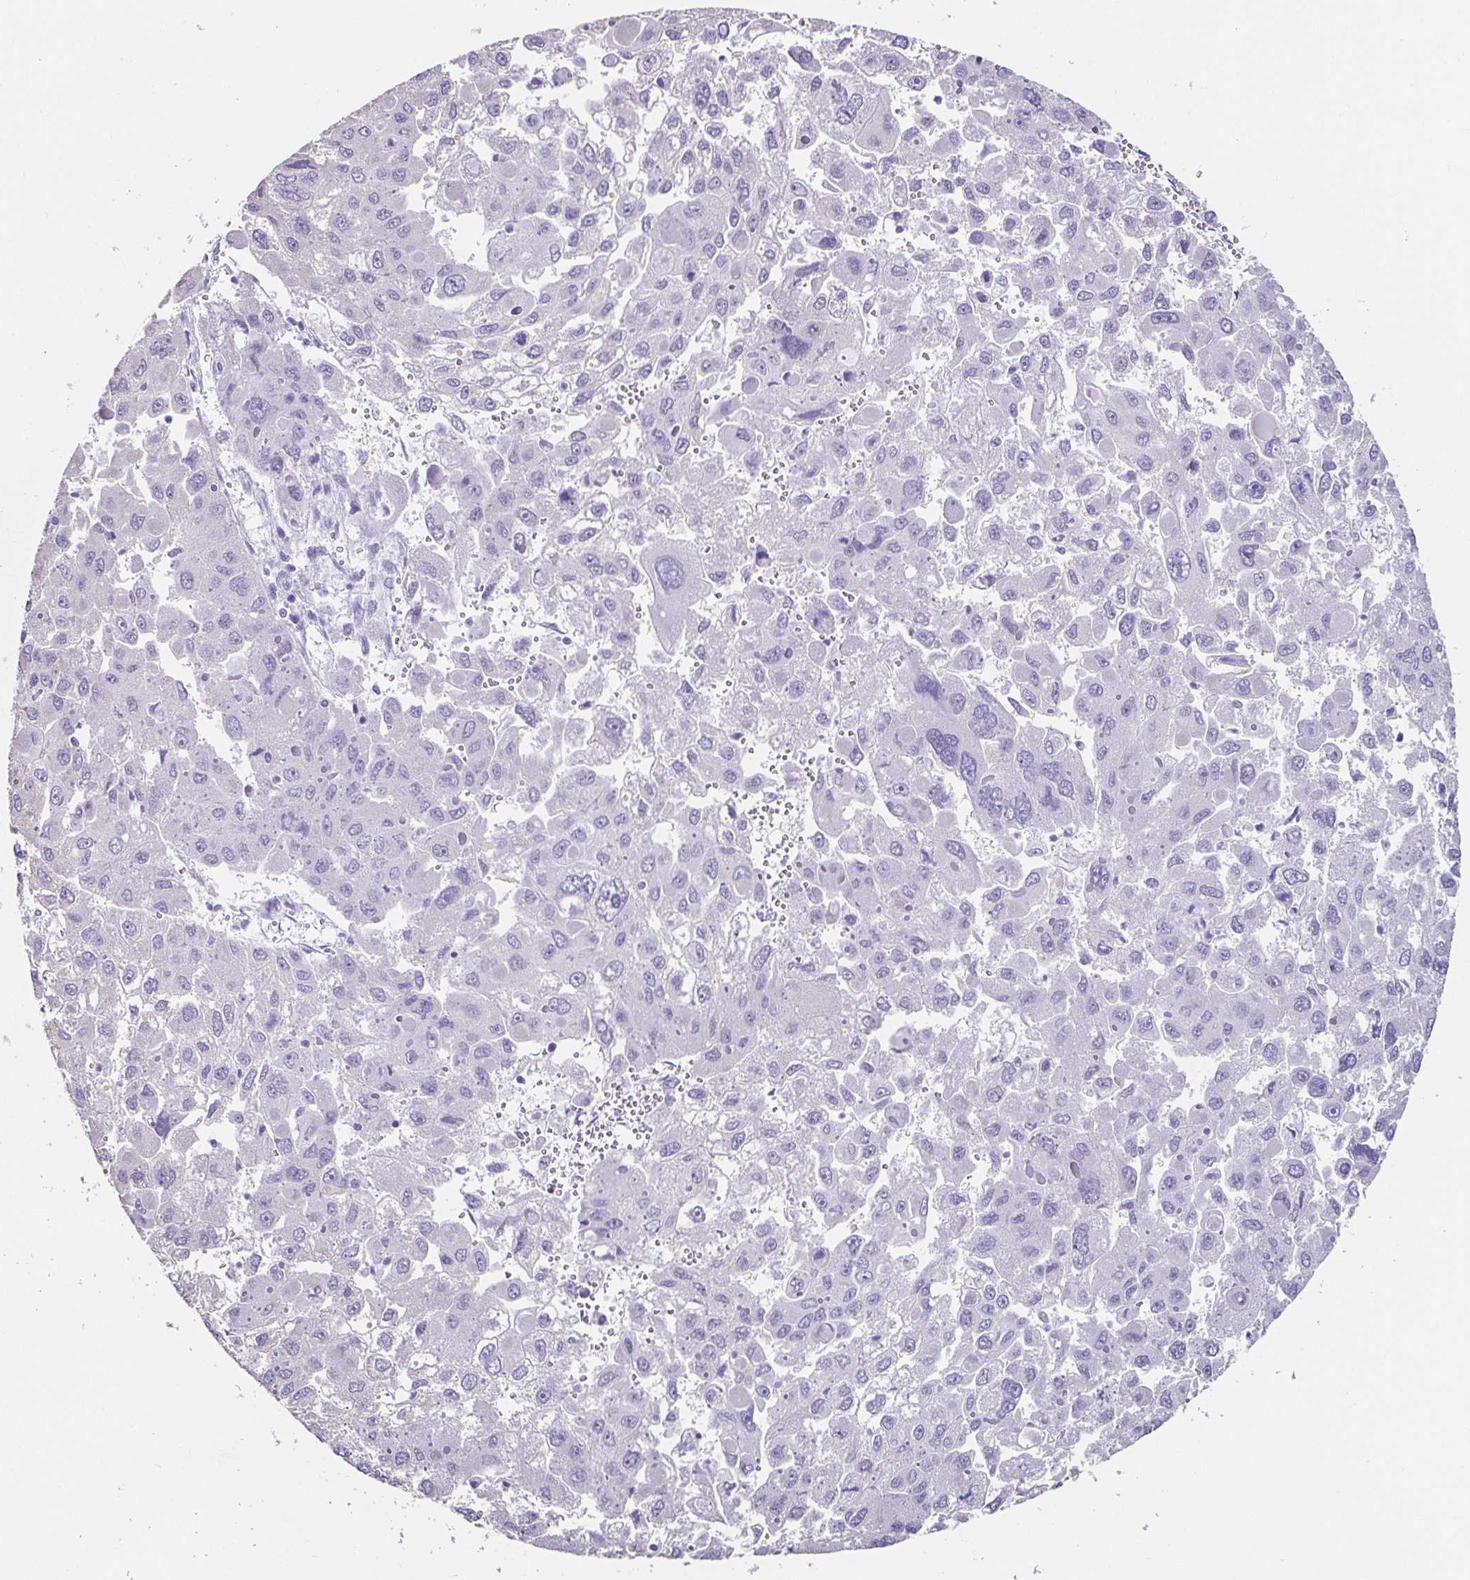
{"staining": {"intensity": "negative", "quantity": "none", "location": "none"}, "tissue": "liver cancer", "cell_type": "Tumor cells", "image_type": "cancer", "snomed": [{"axis": "morphology", "description": "Carcinoma, Hepatocellular, NOS"}, {"axis": "topography", "description": "Liver"}], "caption": "Immunohistochemistry (IHC) photomicrograph of liver hepatocellular carcinoma stained for a protein (brown), which shows no staining in tumor cells.", "gene": "ESX1", "patient": {"sex": "female", "age": 41}}